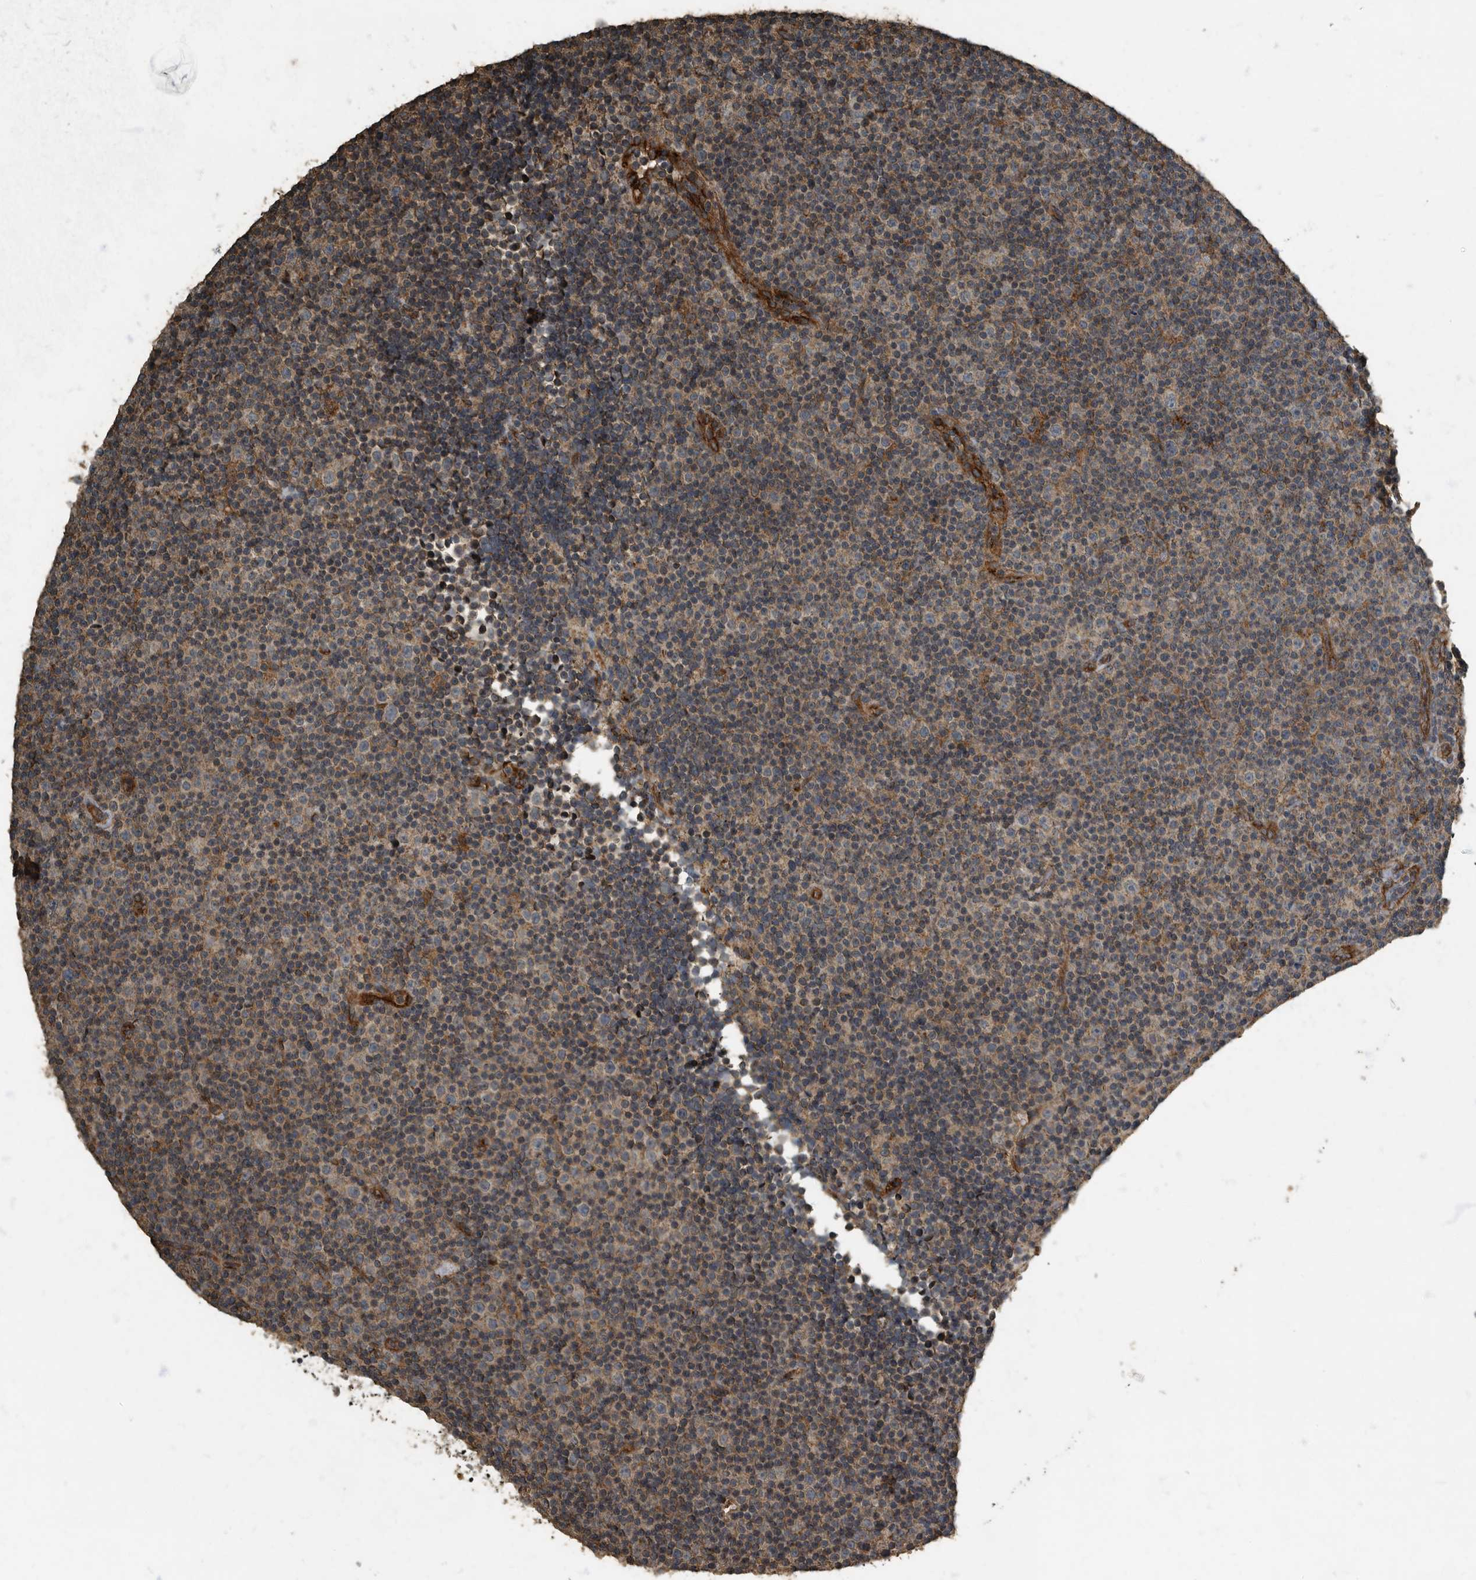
{"staining": {"intensity": "negative", "quantity": "none", "location": "none"}, "tissue": "lymphoma", "cell_type": "Tumor cells", "image_type": "cancer", "snomed": [{"axis": "morphology", "description": "Malignant lymphoma, non-Hodgkin's type, Low grade"}, {"axis": "topography", "description": "Lymph node"}], "caption": "This is an IHC image of human low-grade malignant lymphoma, non-Hodgkin's type. There is no staining in tumor cells.", "gene": "IL15RA", "patient": {"sex": "female", "age": 67}}